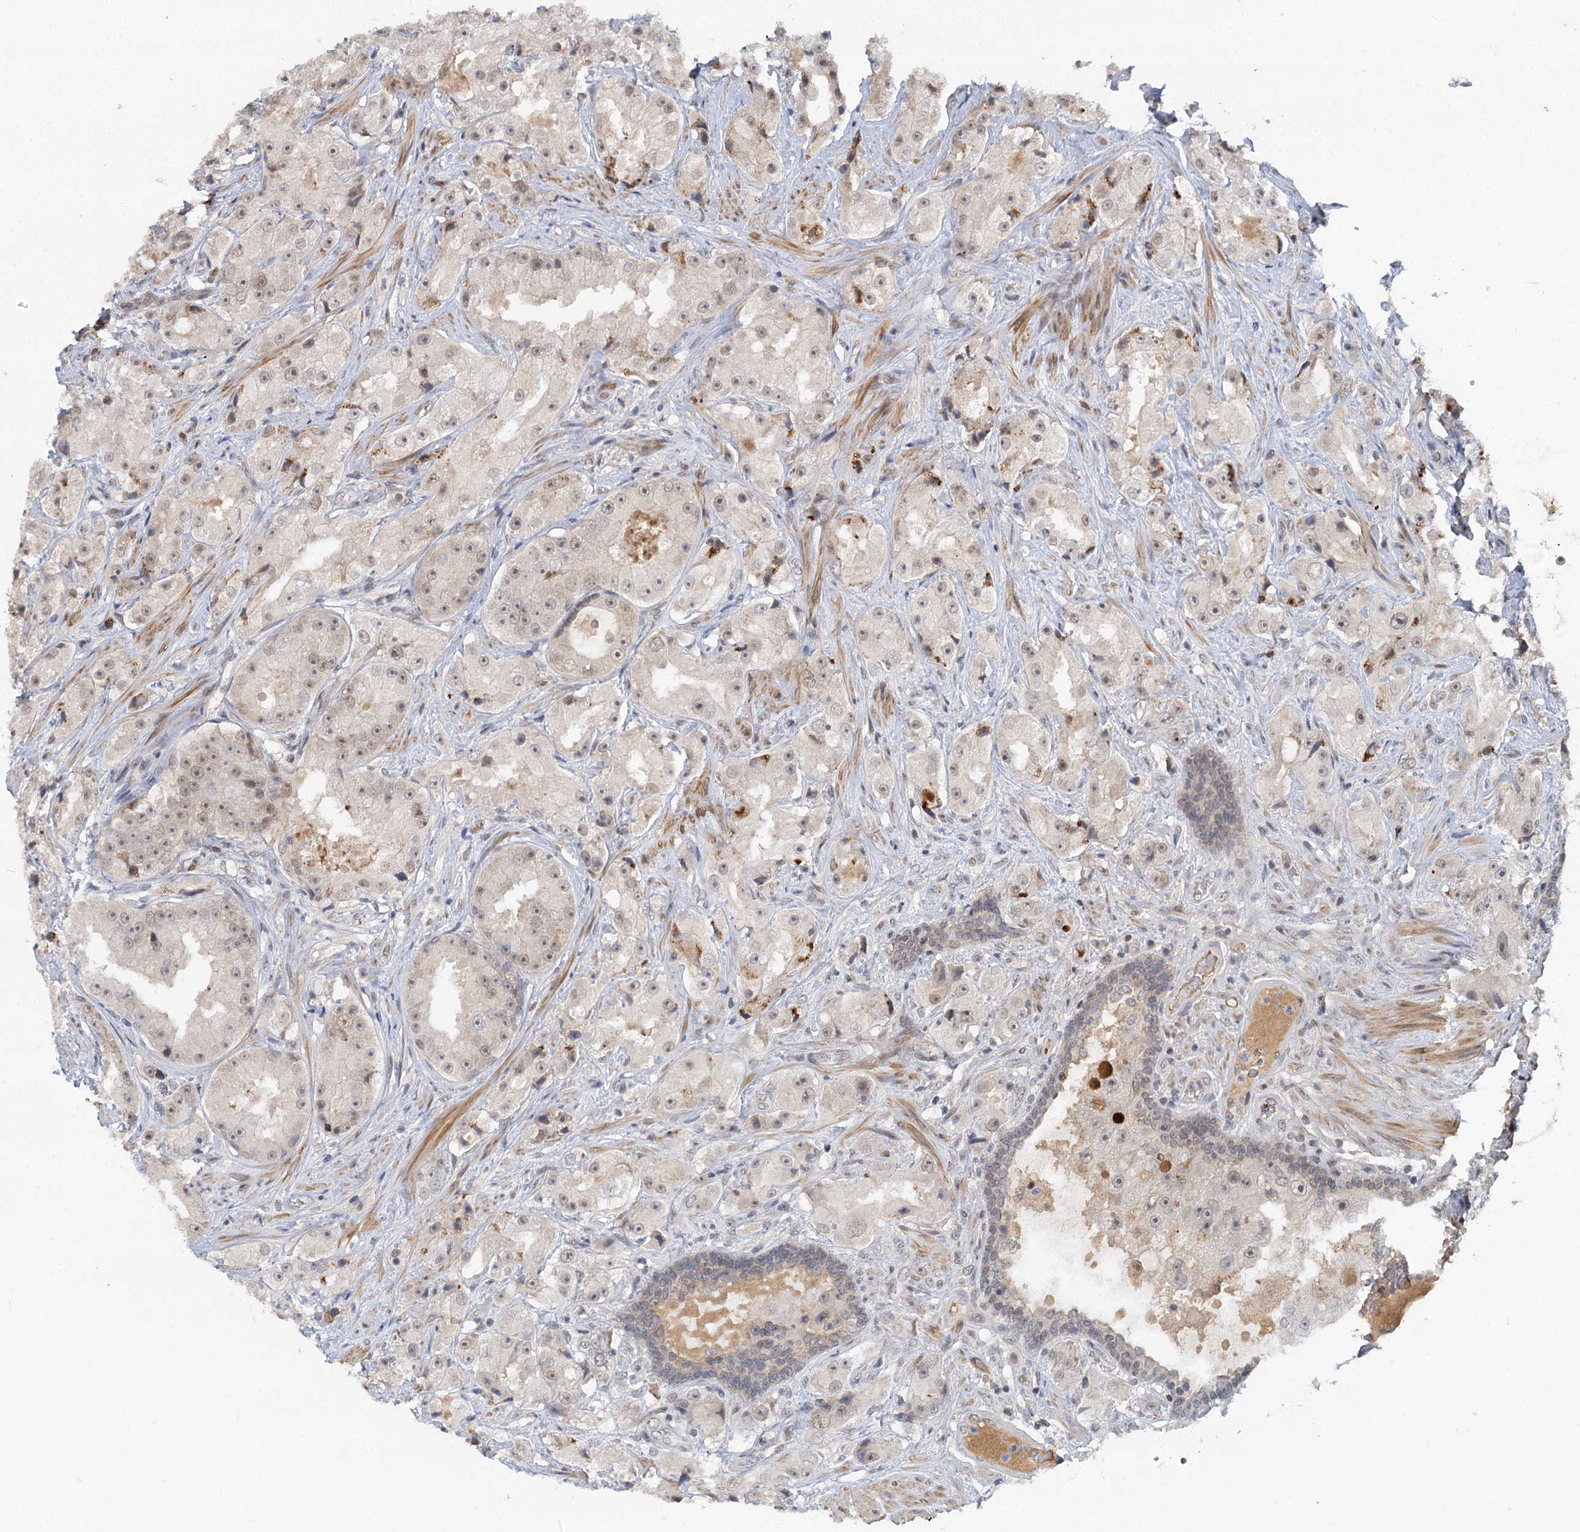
{"staining": {"intensity": "weak", "quantity": "<25%", "location": "nuclear"}, "tissue": "prostate cancer", "cell_type": "Tumor cells", "image_type": "cancer", "snomed": [{"axis": "morphology", "description": "Adenocarcinoma, High grade"}, {"axis": "topography", "description": "Prostate"}], "caption": "Tumor cells are negative for brown protein staining in prostate cancer.", "gene": "GPATCH11", "patient": {"sex": "male", "age": 73}}